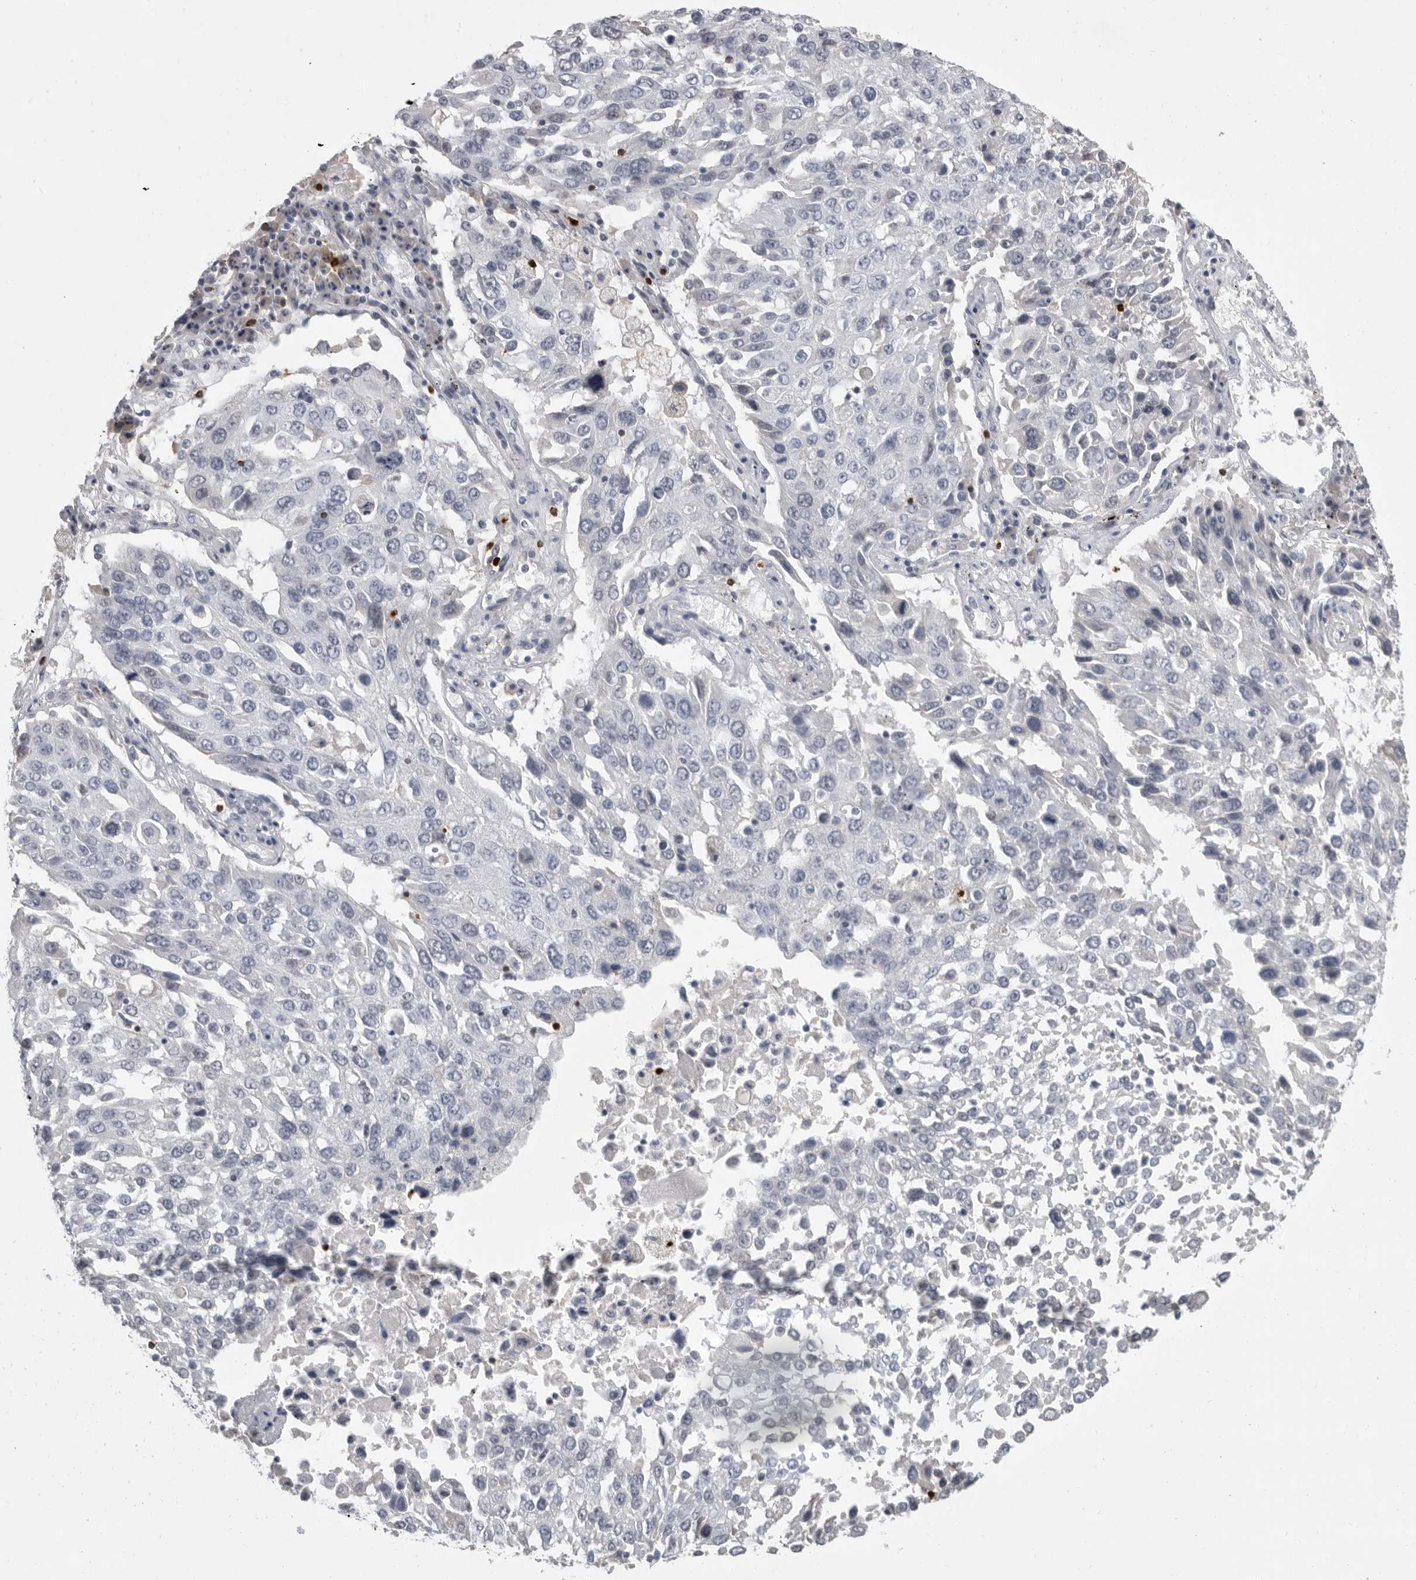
{"staining": {"intensity": "negative", "quantity": "none", "location": "none"}, "tissue": "lung cancer", "cell_type": "Tumor cells", "image_type": "cancer", "snomed": [{"axis": "morphology", "description": "Squamous cell carcinoma, NOS"}, {"axis": "topography", "description": "Lung"}], "caption": "Immunohistochemical staining of human lung cancer (squamous cell carcinoma) shows no significant expression in tumor cells.", "gene": "GNLY", "patient": {"sex": "male", "age": 65}}